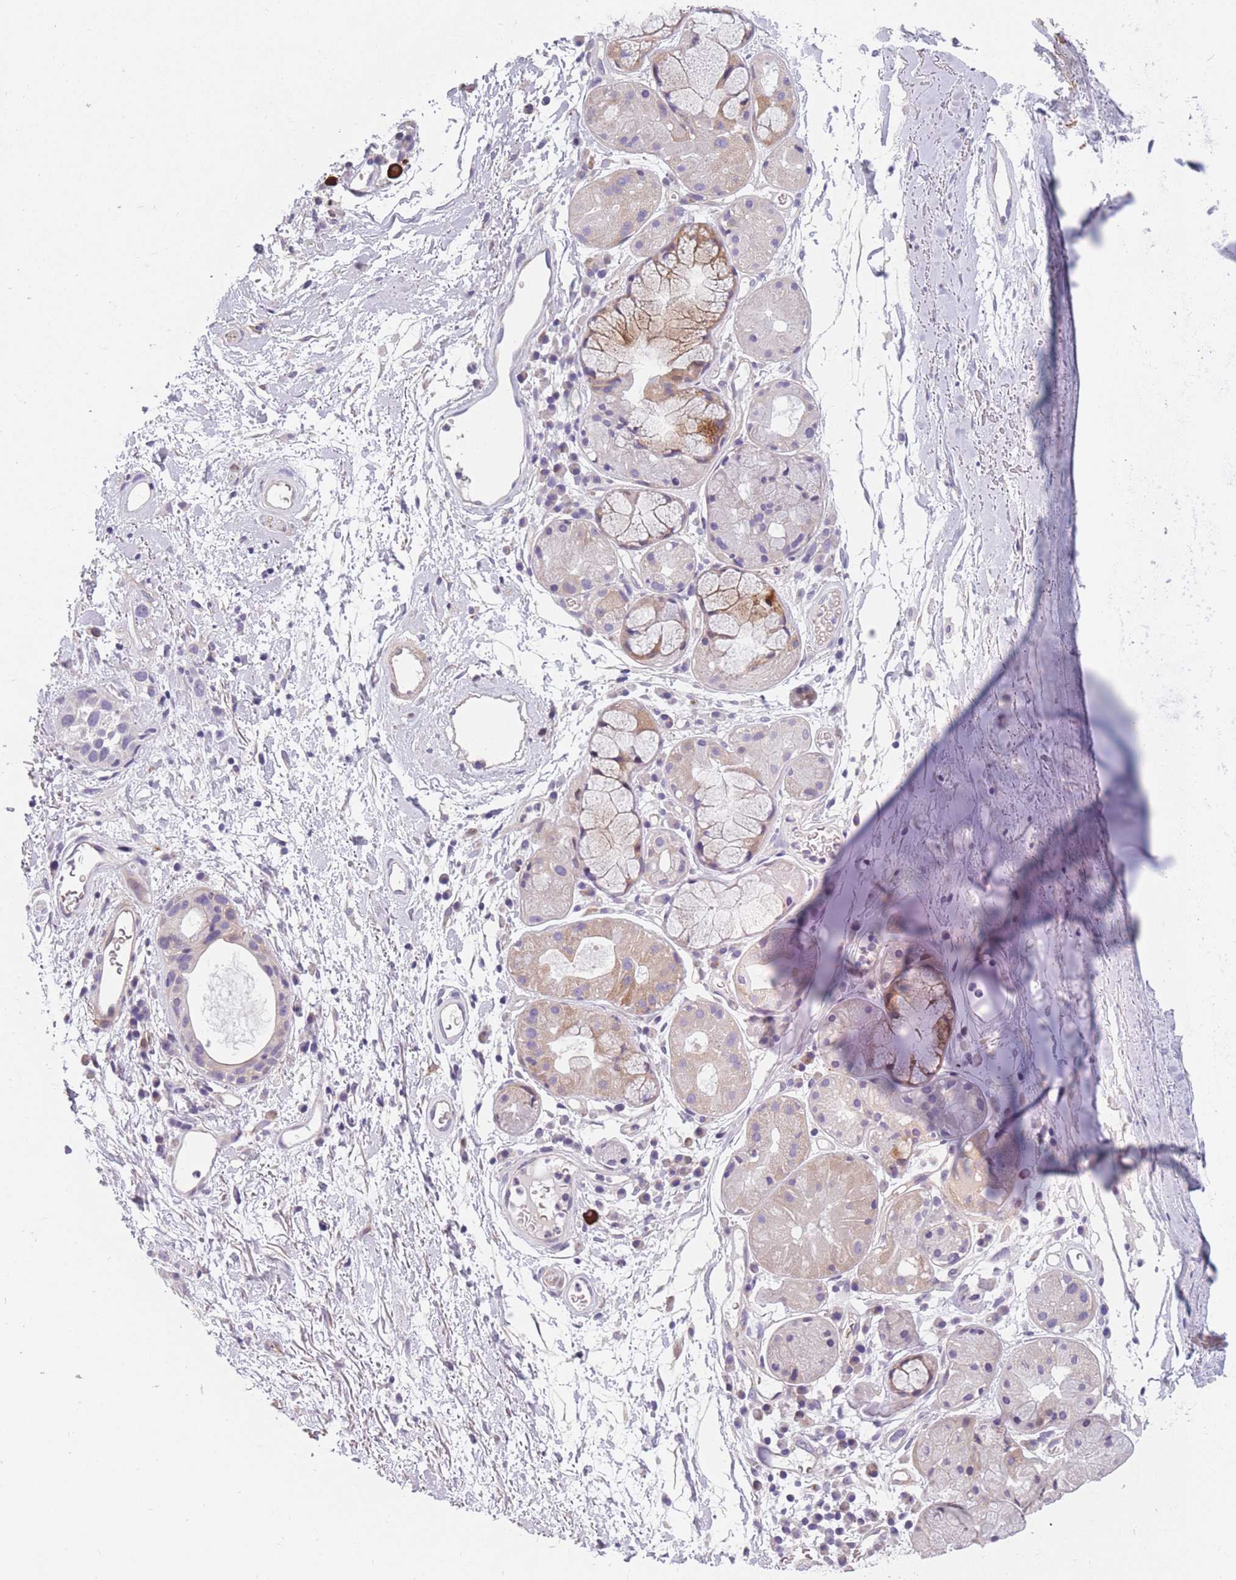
{"staining": {"intensity": "negative", "quantity": "none", "location": "none"}, "tissue": "adipose tissue", "cell_type": "Adipocytes", "image_type": "normal", "snomed": [{"axis": "morphology", "description": "Normal tissue, NOS"}, {"axis": "topography", "description": "Cartilage tissue"}], "caption": "The micrograph exhibits no significant positivity in adipocytes of adipose tissue. Brightfield microscopy of immunohistochemistry (IHC) stained with DAB (brown) and hematoxylin (blue), captured at high magnification.", "gene": "FAM83F", "patient": {"sex": "male", "age": 80}}